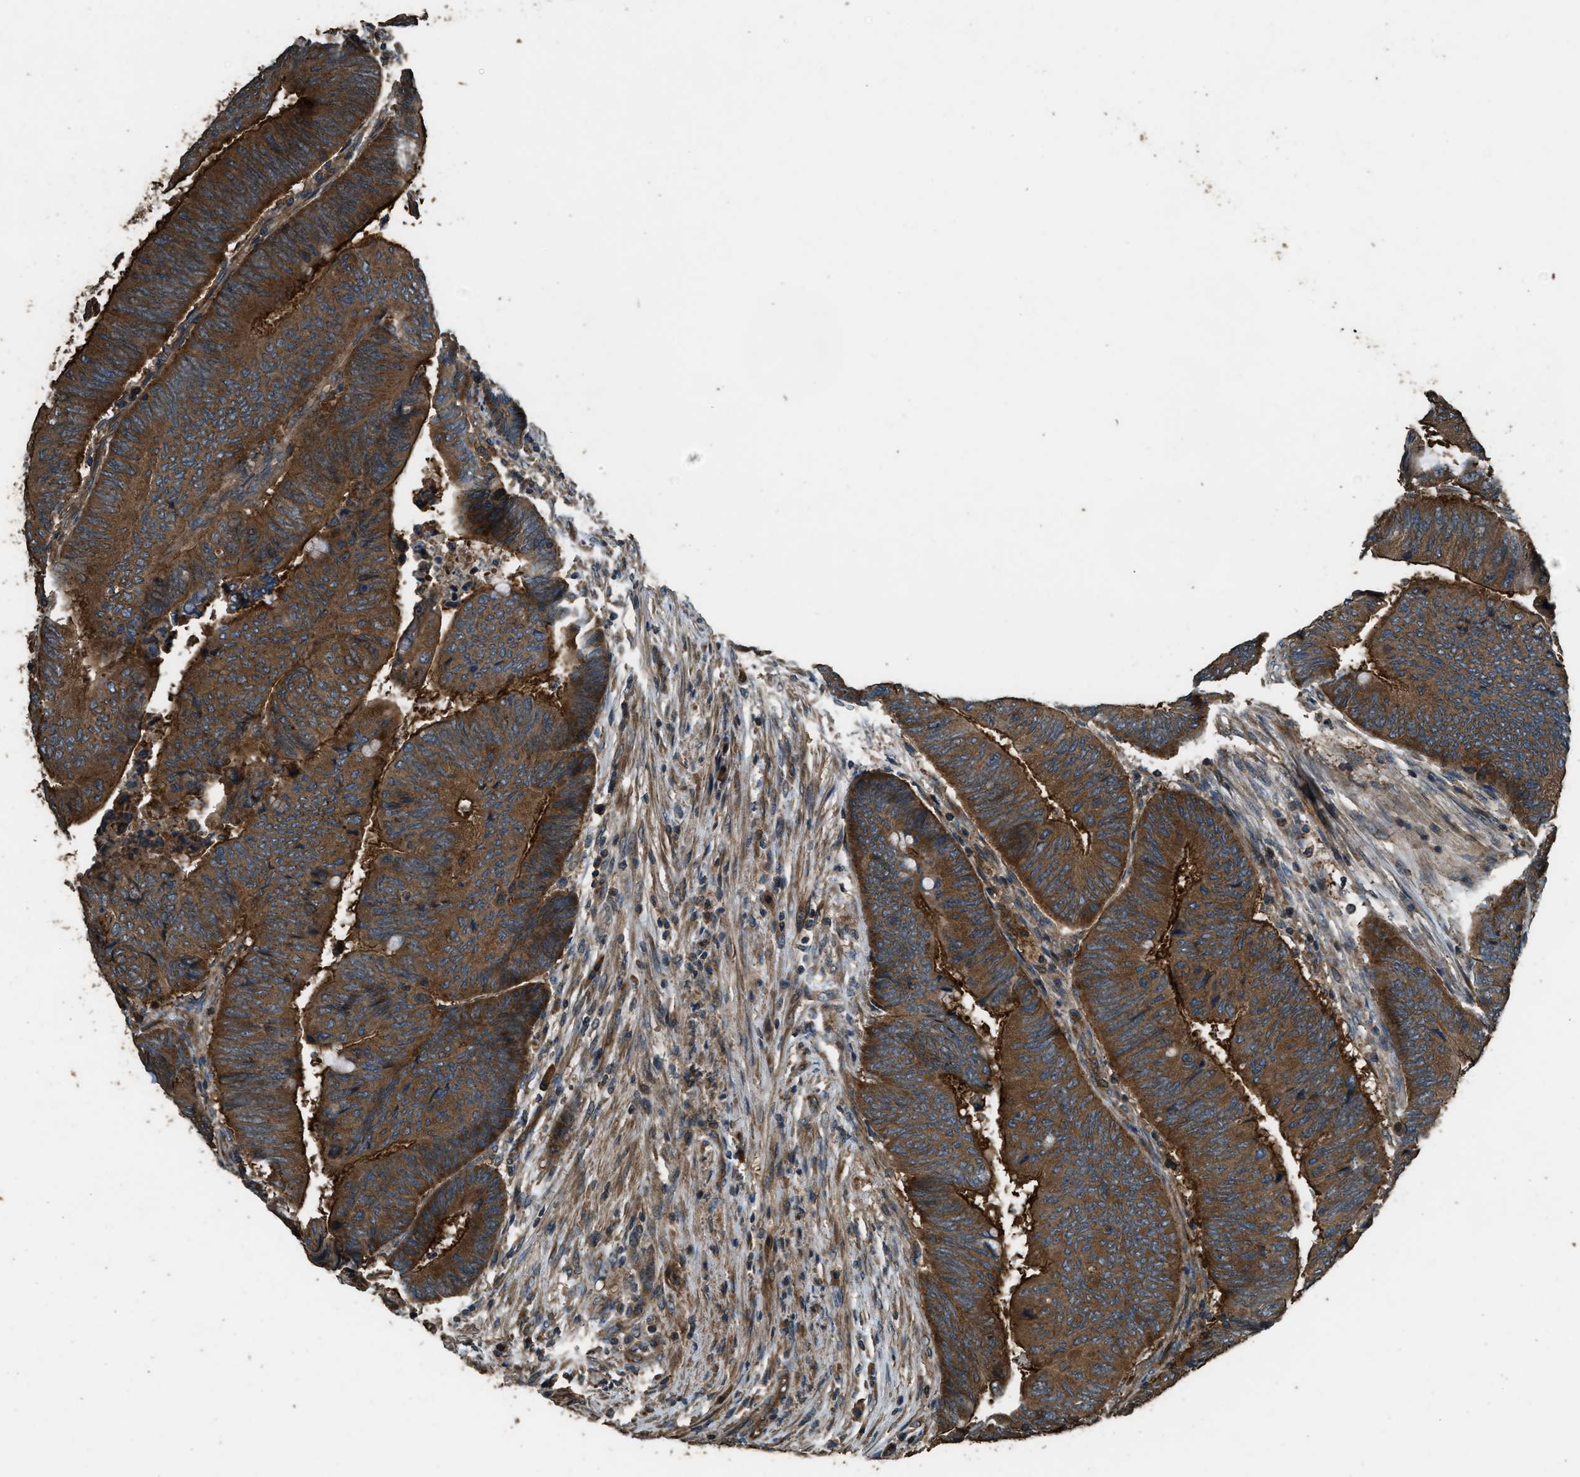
{"staining": {"intensity": "strong", "quantity": ">75%", "location": "cytoplasmic/membranous"}, "tissue": "colorectal cancer", "cell_type": "Tumor cells", "image_type": "cancer", "snomed": [{"axis": "morphology", "description": "Normal tissue, NOS"}, {"axis": "morphology", "description": "Adenocarcinoma, NOS"}, {"axis": "topography", "description": "Rectum"}, {"axis": "topography", "description": "Peripheral nerve tissue"}], "caption": "An immunohistochemistry image of tumor tissue is shown. Protein staining in brown highlights strong cytoplasmic/membranous positivity in colorectal cancer within tumor cells.", "gene": "MARS1", "patient": {"sex": "male", "age": 92}}